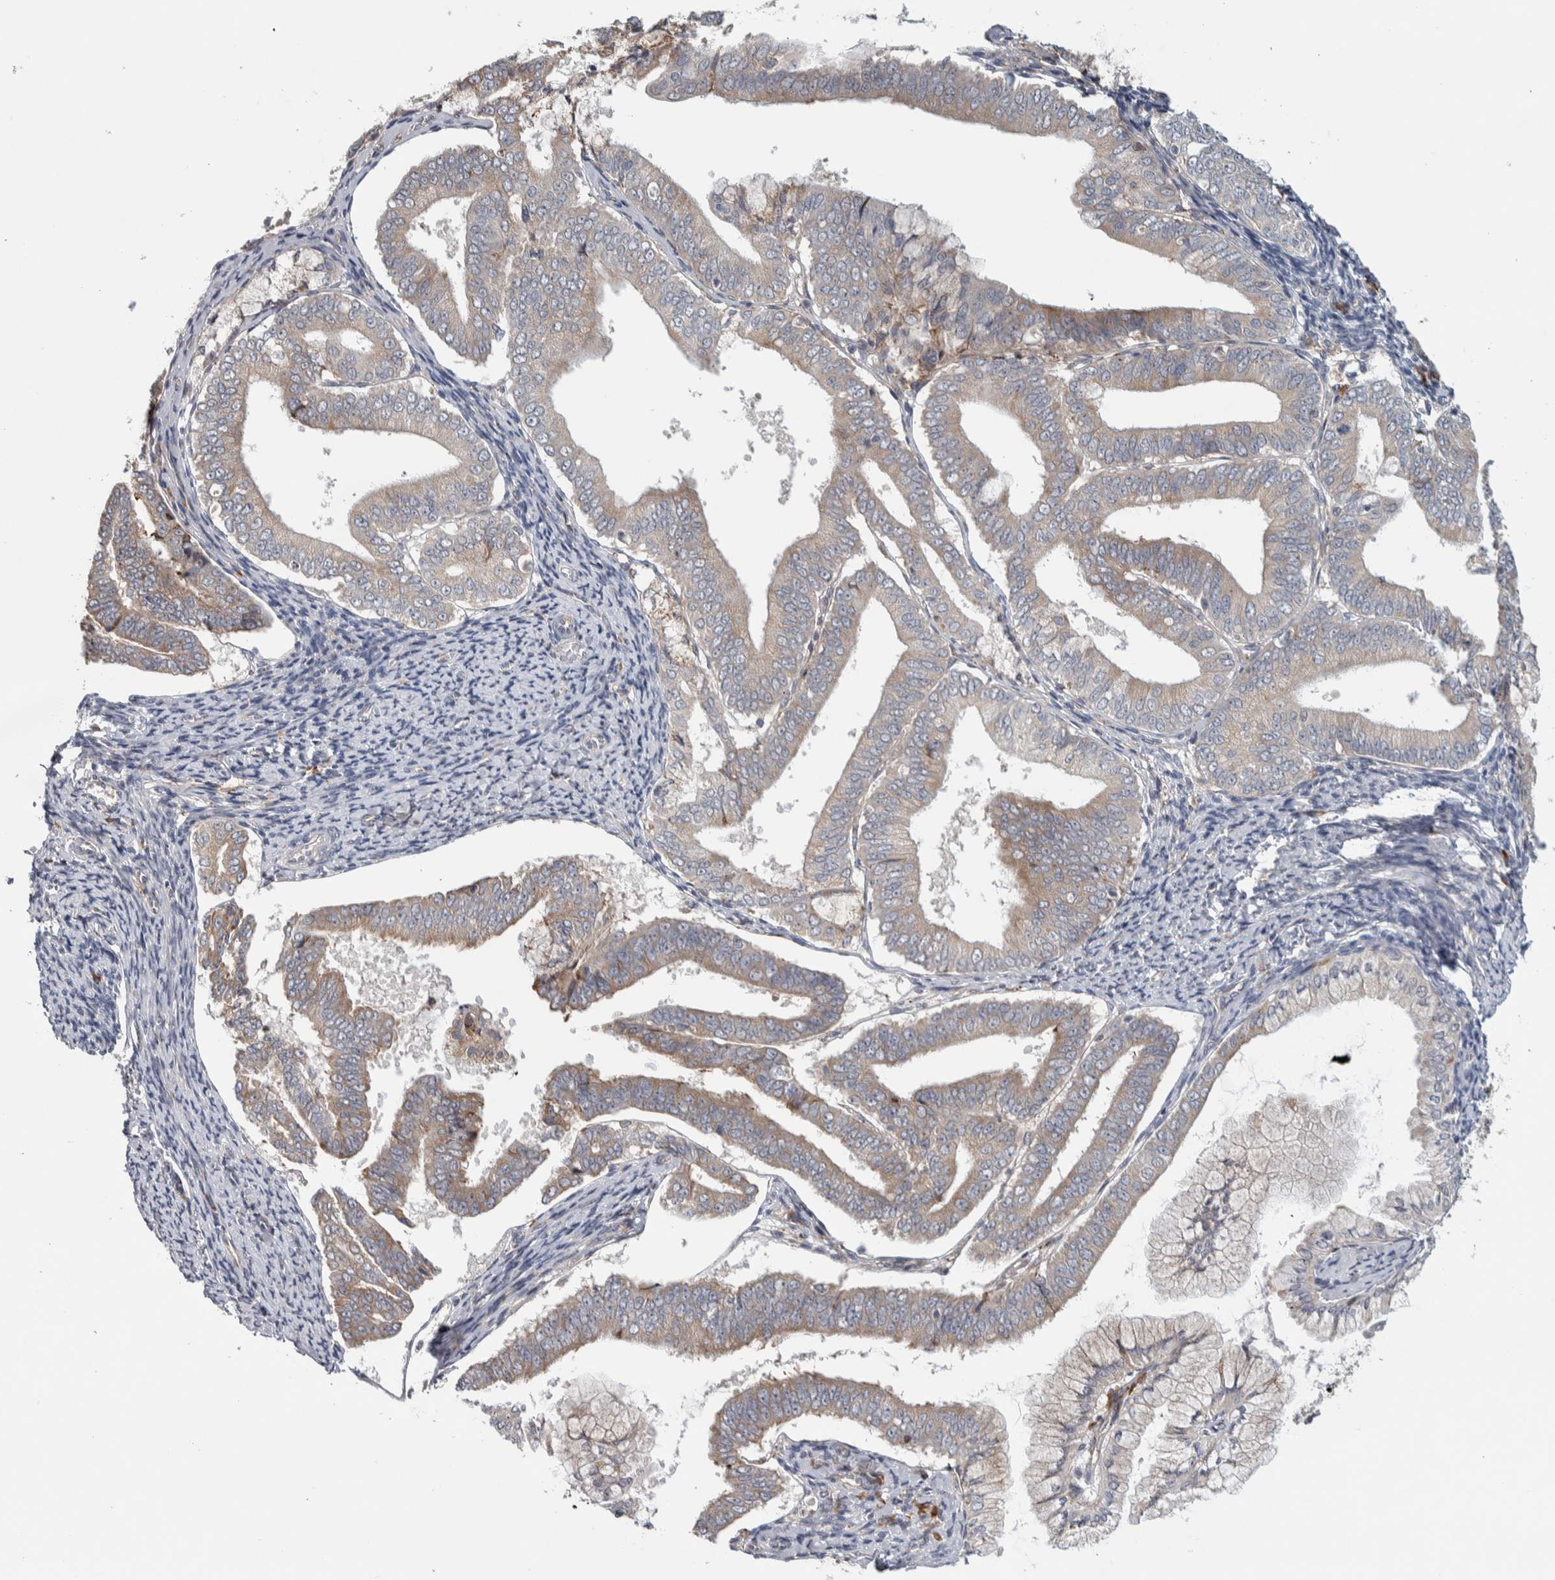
{"staining": {"intensity": "weak", "quantity": "25%-75%", "location": "cytoplasmic/membranous"}, "tissue": "endometrial cancer", "cell_type": "Tumor cells", "image_type": "cancer", "snomed": [{"axis": "morphology", "description": "Adenocarcinoma, NOS"}, {"axis": "topography", "description": "Endometrium"}], "caption": "Protein expression analysis of adenocarcinoma (endometrial) exhibits weak cytoplasmic/membranous staining in about 25%-75% of tumor cells. The protein is stained brown, and the nuclei are stained in blue (DAB IHC with brightfield microscopy, high magnification).", "gene": "ADPRM", "patient": {"sex": "female", "age": 63}}